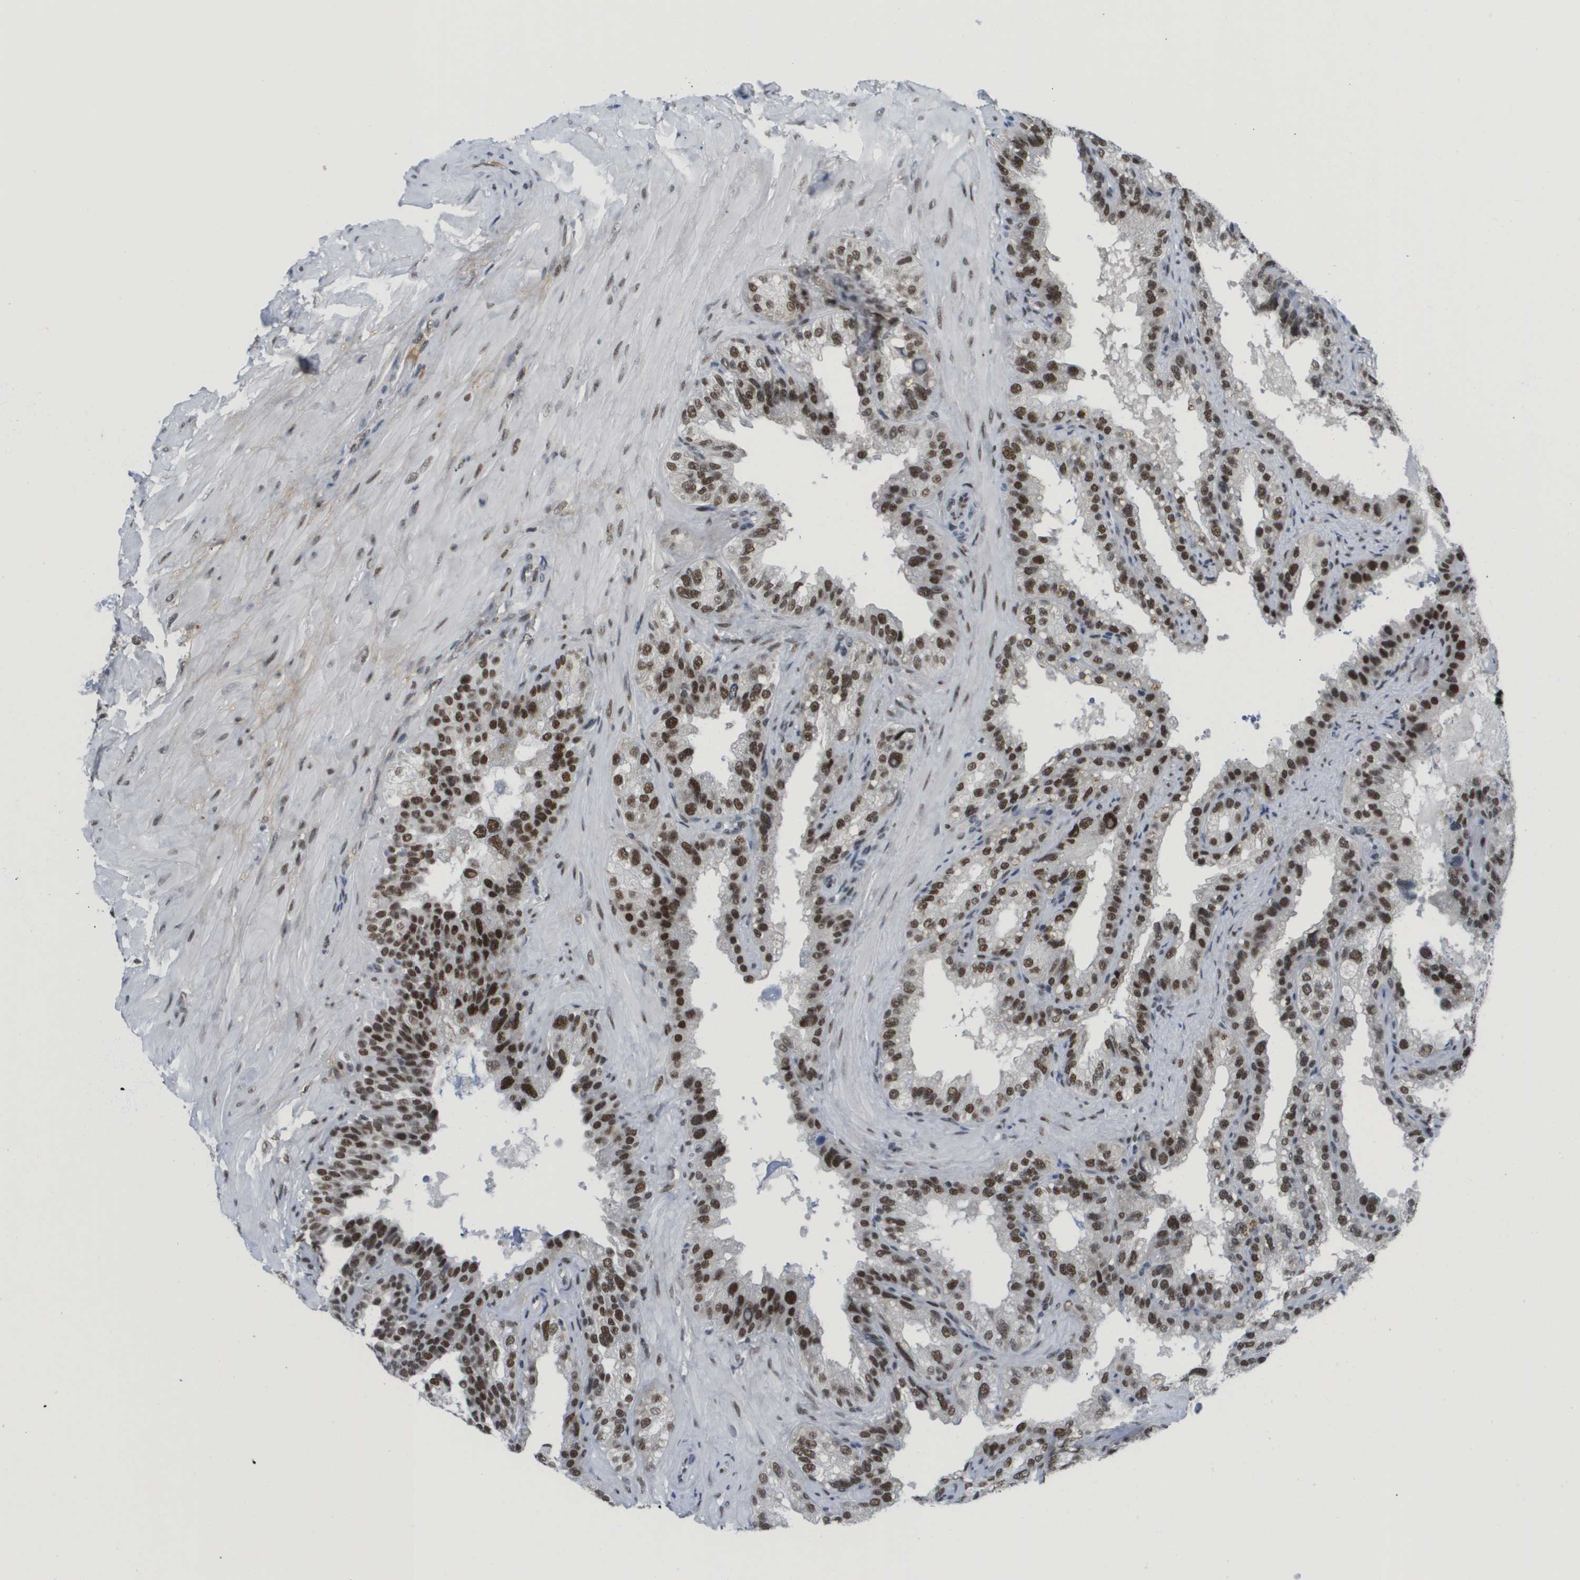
{"staining": {"intensity": "strong", "quantity": ">75%", "location": "nuclear"}, "tissue": "seminal vesicle", "cell_type": "Glandular cells", "image_type": "normal", "snomed": [{"axis": "morphology", "description": "Normal tissue, NOS"}, {"axis": "topography", "description": "Seminal veicle"}], "caption": "Seminal vesicle stained with immunohistochemistry (IHC) shows strong nuclear positivity in approximately >75% of glandular cells. Immunohistochemistry (ihc) stains the protein in brown and the nuclei are stained blue.", "gene": "SMARCAD1", "patient": {"sex": "male", "age": 68}}